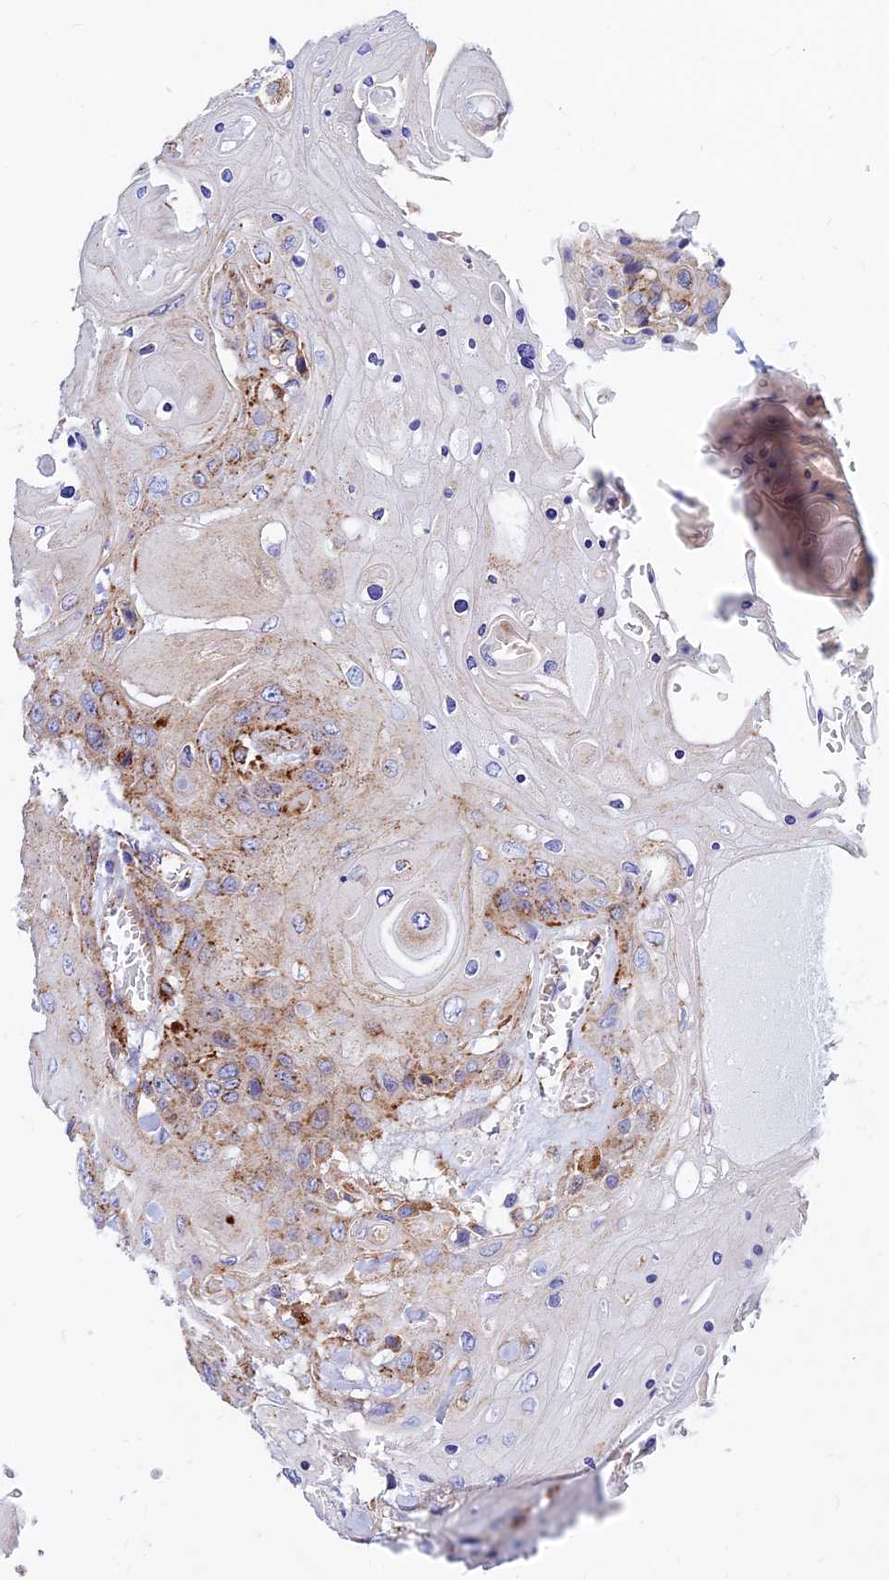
{"staining": {"intensity": "moderate", "quantity": "25%-75%", "location": "cytoplasmic/membranous"}, "tissue": "head and neck cancer", "cell_type": "Tumor cells", "image_type": "cancer", "snomed": [{"axis": "morphology", "description": "Squamous cell carcinoma, NOS"}, {"axis": "topography", "description": "Head-Neck"}], "caption": "Immunohistochemical staining of human squamous cell carcinoma (head and neck) displays medium levels of moderate cytoplasmic/membranous staining in about 25%-75% of tumor cells.", "gene": "SPNS1", "patient": {"sex": "female", "age": 43}}